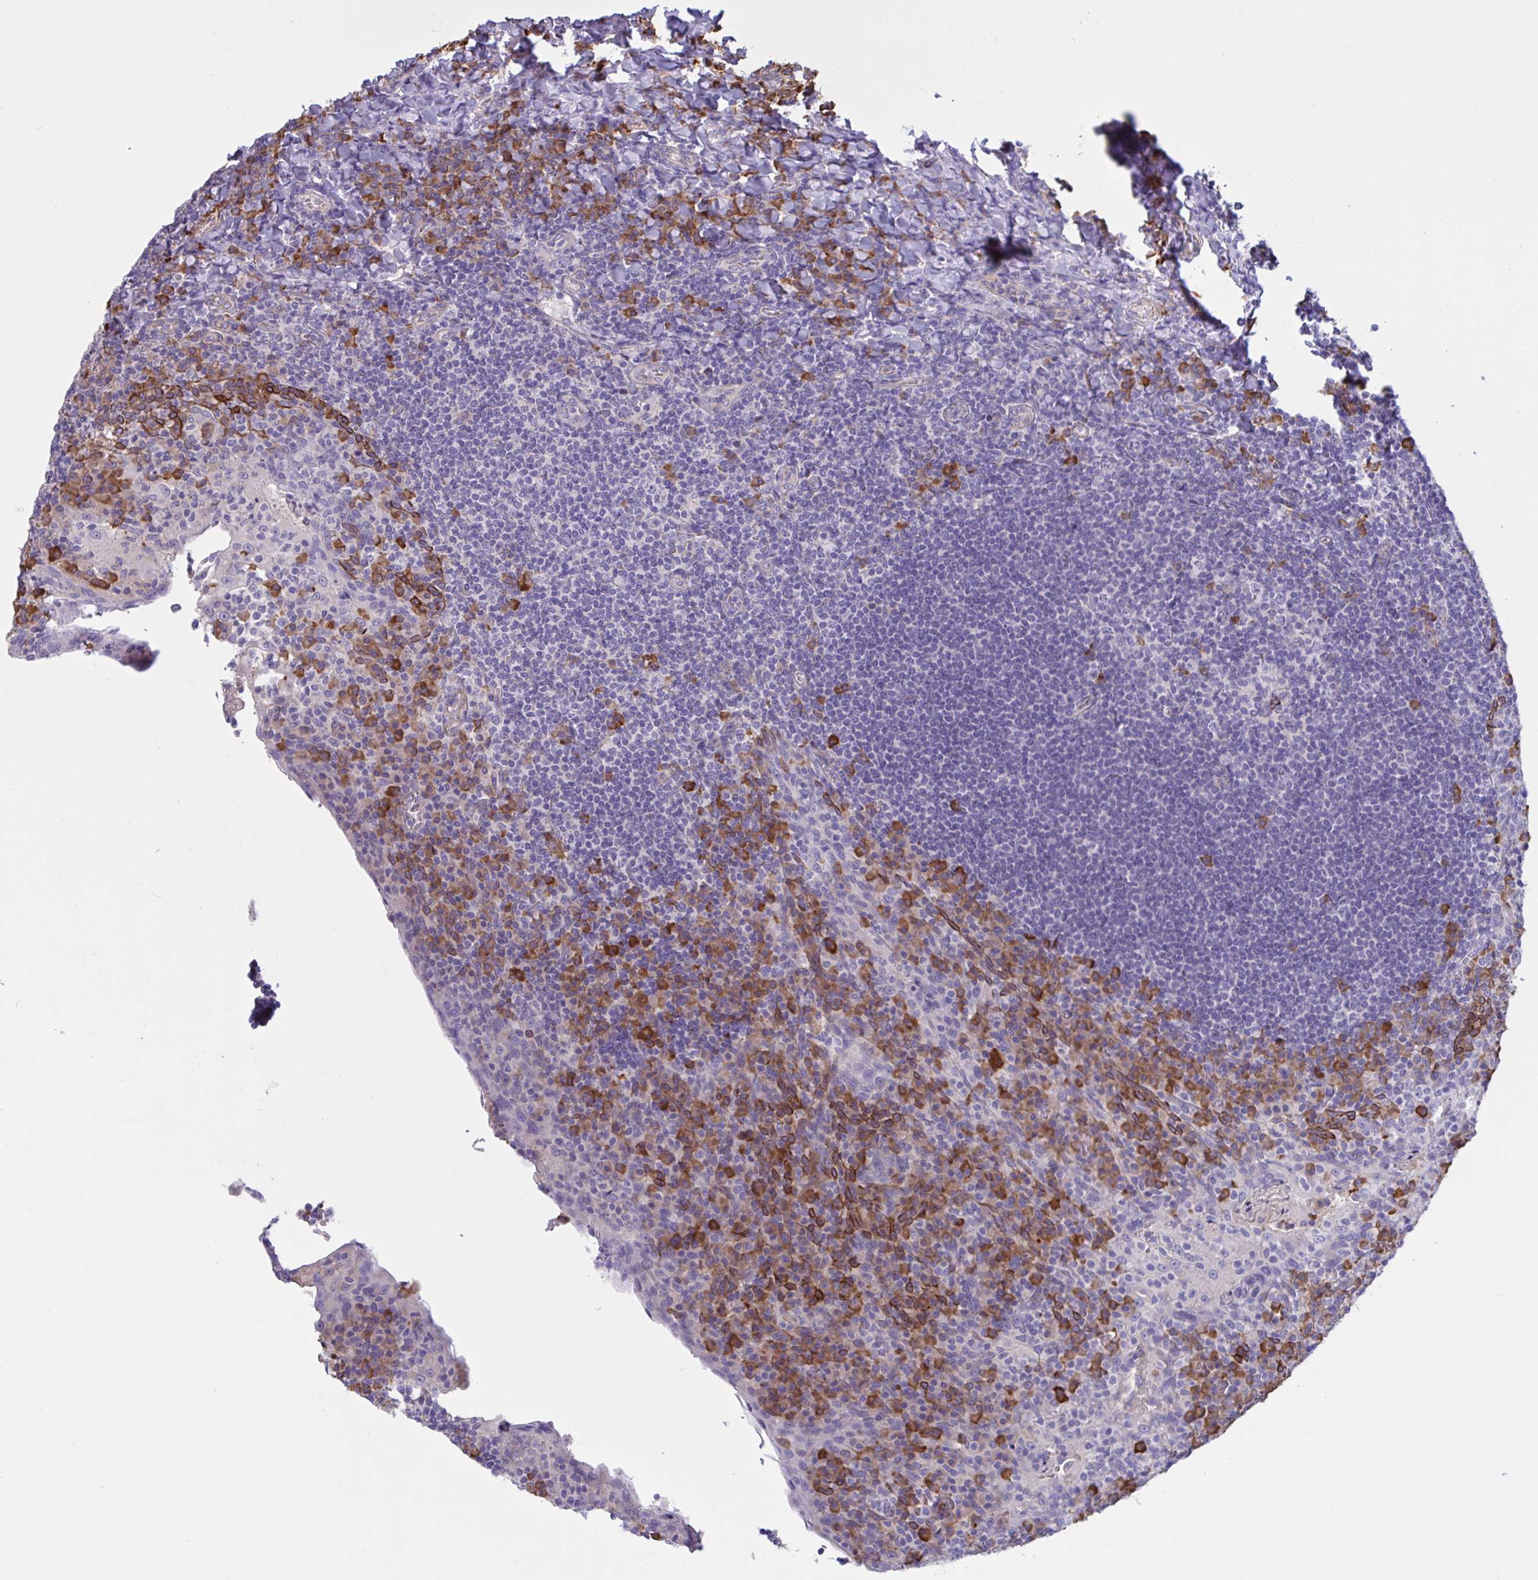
{"staining": {"intensity": "moderate", "quantity": "<25%", "location": "cytoplasmic/membranous"}, "tissue": "tonsil", "cell_type": "Germinal center cells", "image_type": "normal", "snomed": [{"axis": "morphology", "description": "Normal tissue, NOS"}, {"axis": "topography", "description": "Tonsil"}], "caption": "A photomicrograph showing moderate cytoplasmic/membranous positivity in approximately <25% of germinal center cells in unremarkable tonsil, as visualized by brown immunohistochemical staining.", "gene": "SLC66A1", "patient": {"sex": "male", "age": 17}}